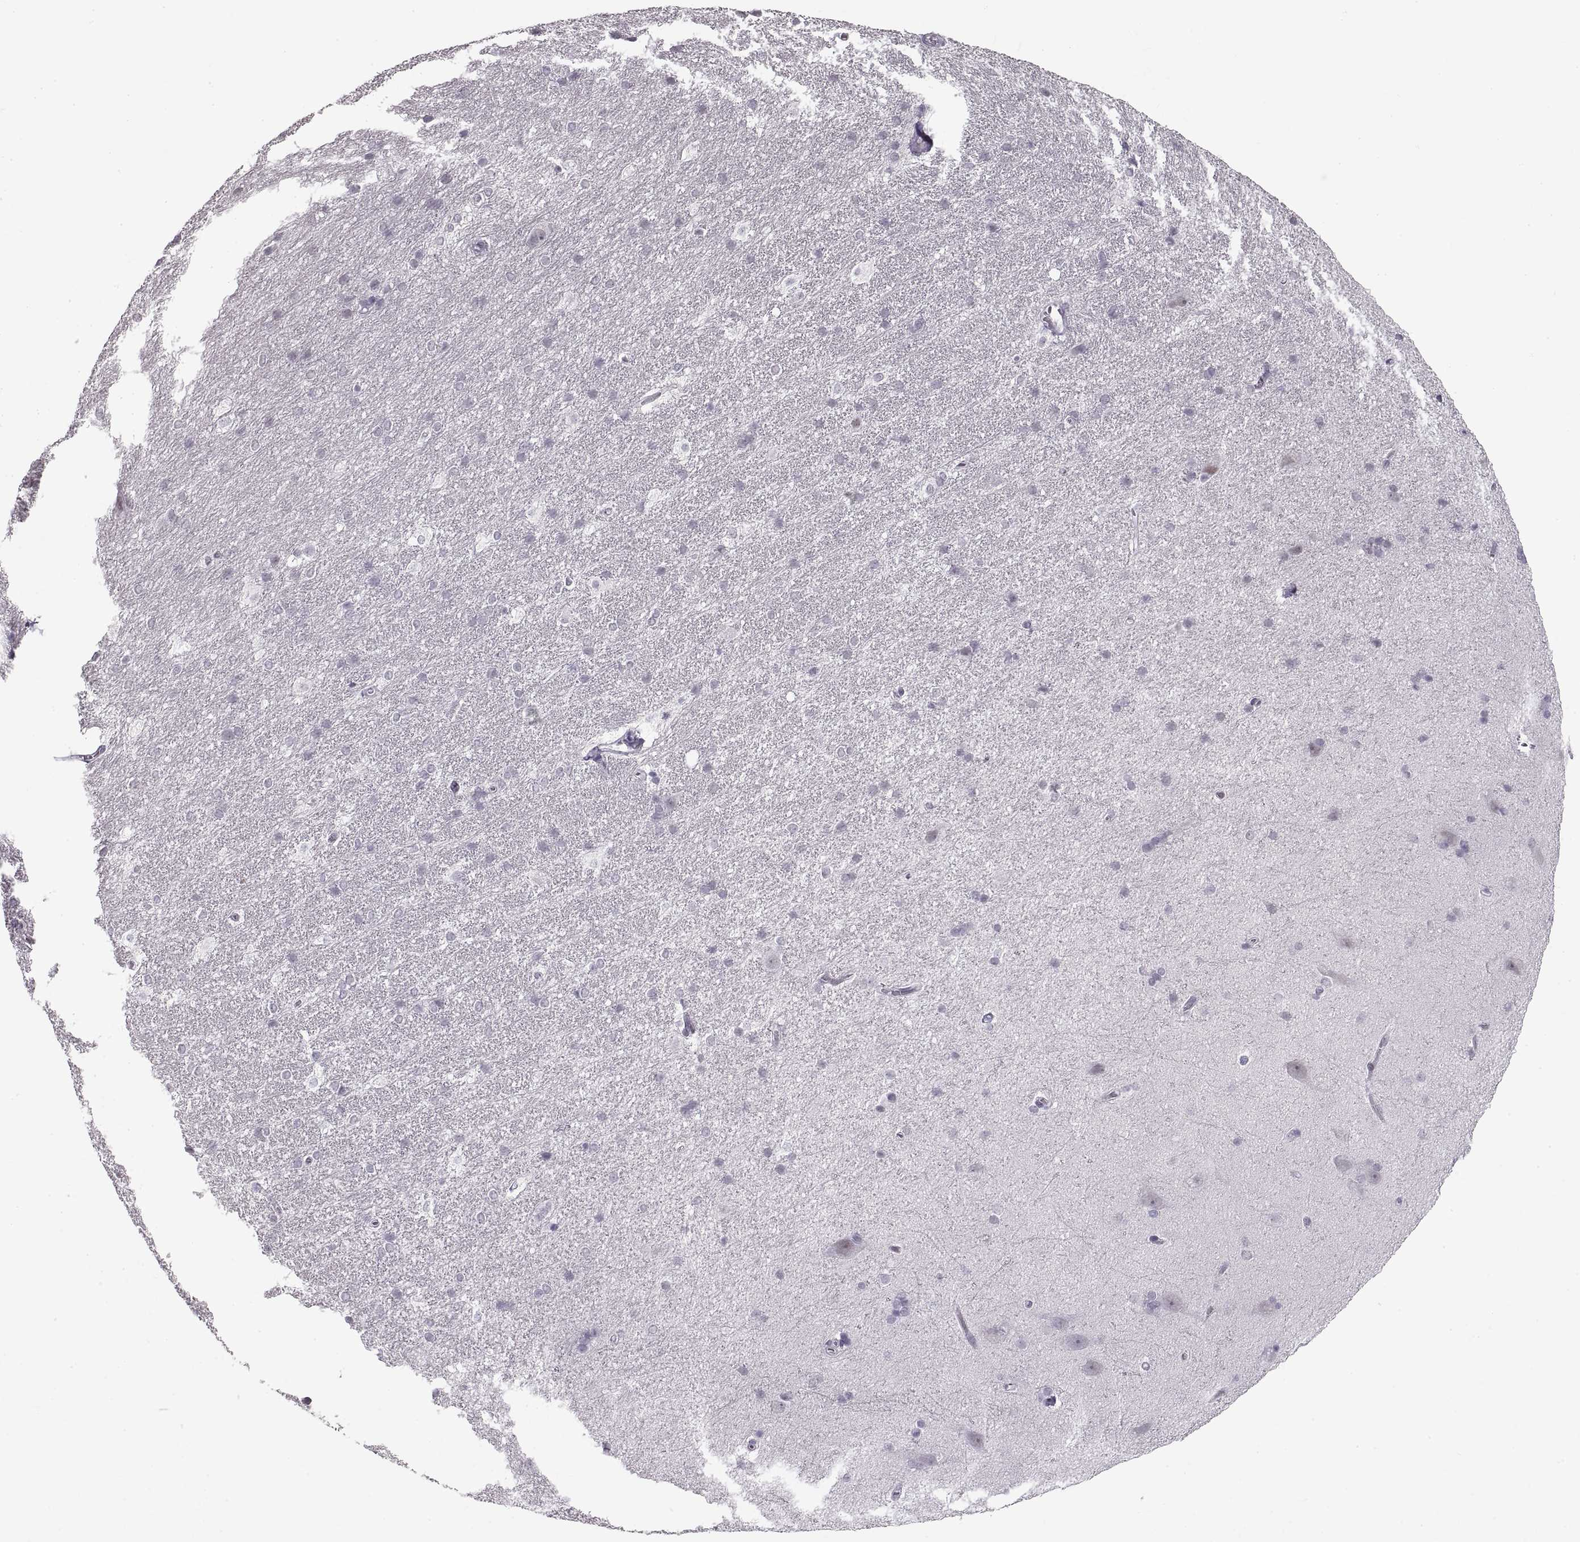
{"staining": {"intensity": "negative", "quantity": "none", "location": "none"}, "tissue": "hippocampus", "cell_type": "Glial cells", "image_type": "normal", "snomed": [{"axis": "morphology", "description": "Normal tissue, NOS"}, {"axis": "topography", "description": "Cerebral cortex"}, {"axis": "topography", "description": "Hippocampus"}], "caption": "An immunohistochemistry micrograph of benign hippocampus is shown. There is no staining in glial cells of hippocampus. Nuclei are stained in blue.", "gene": "NANOS3", "patient": {"sex": "female", "age": 19}}